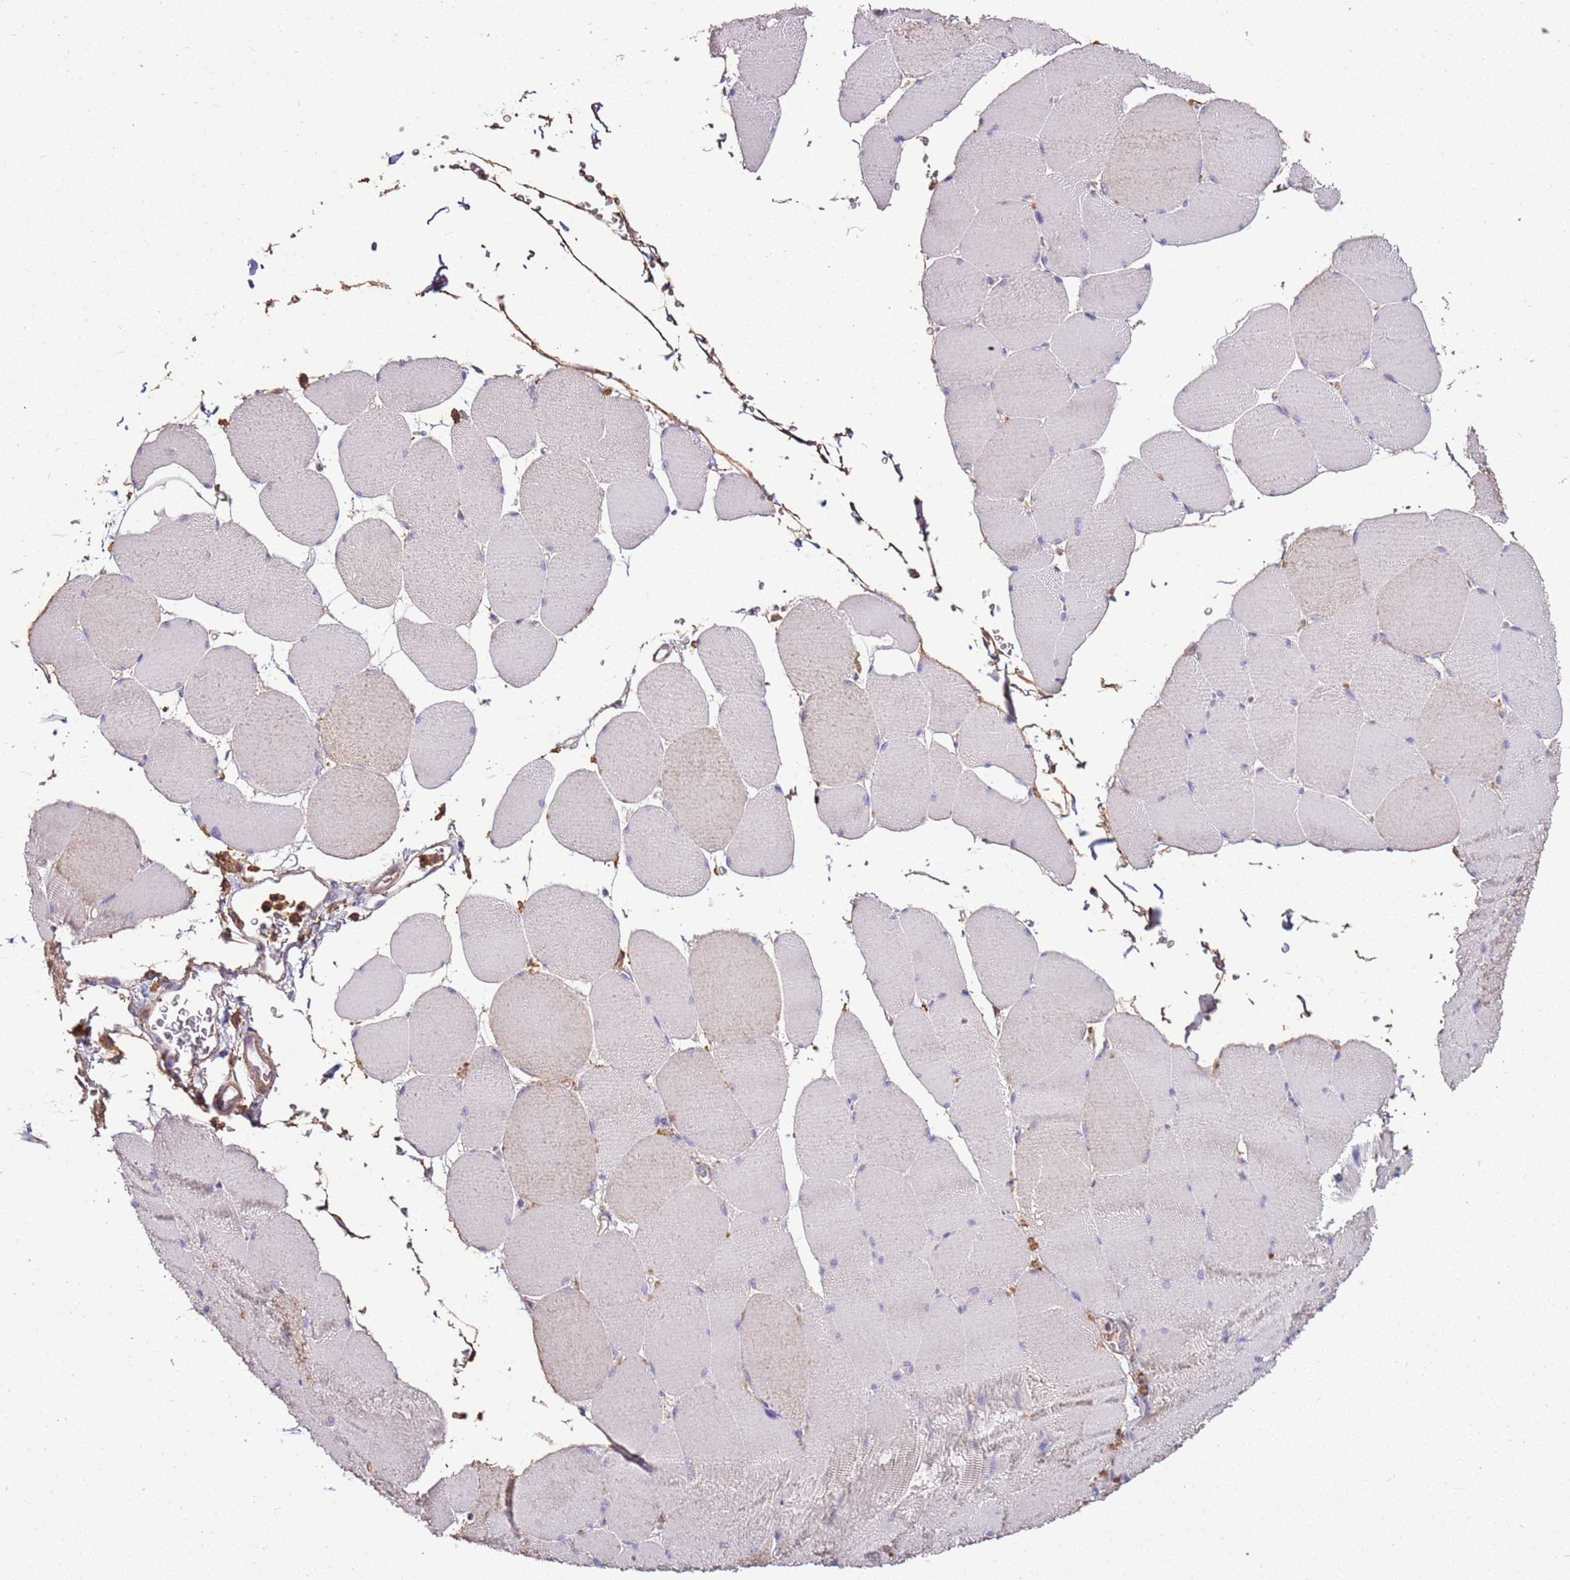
{"staining": {"intensity": "weak", "quantity": "<25%", "location": "cytoplasmic/membranous"}, "tissue": "skeletal muscle", "cell_type": "Myocytes", "image_type": "normal", "snomed": [{"axis": "morphology", "description": "Normal tissue, NOS"}, {"axis": "topography", "description": "Skeletal muscle"}, {"axis": "topography", "description": "Head-Neck"}], "caption": "Immunohistochemical staining of benign human skeletal muscle displays no significant staining in myocytes.", "gene": "ARL10", "patient": {"sex": "male", "age": 66}}